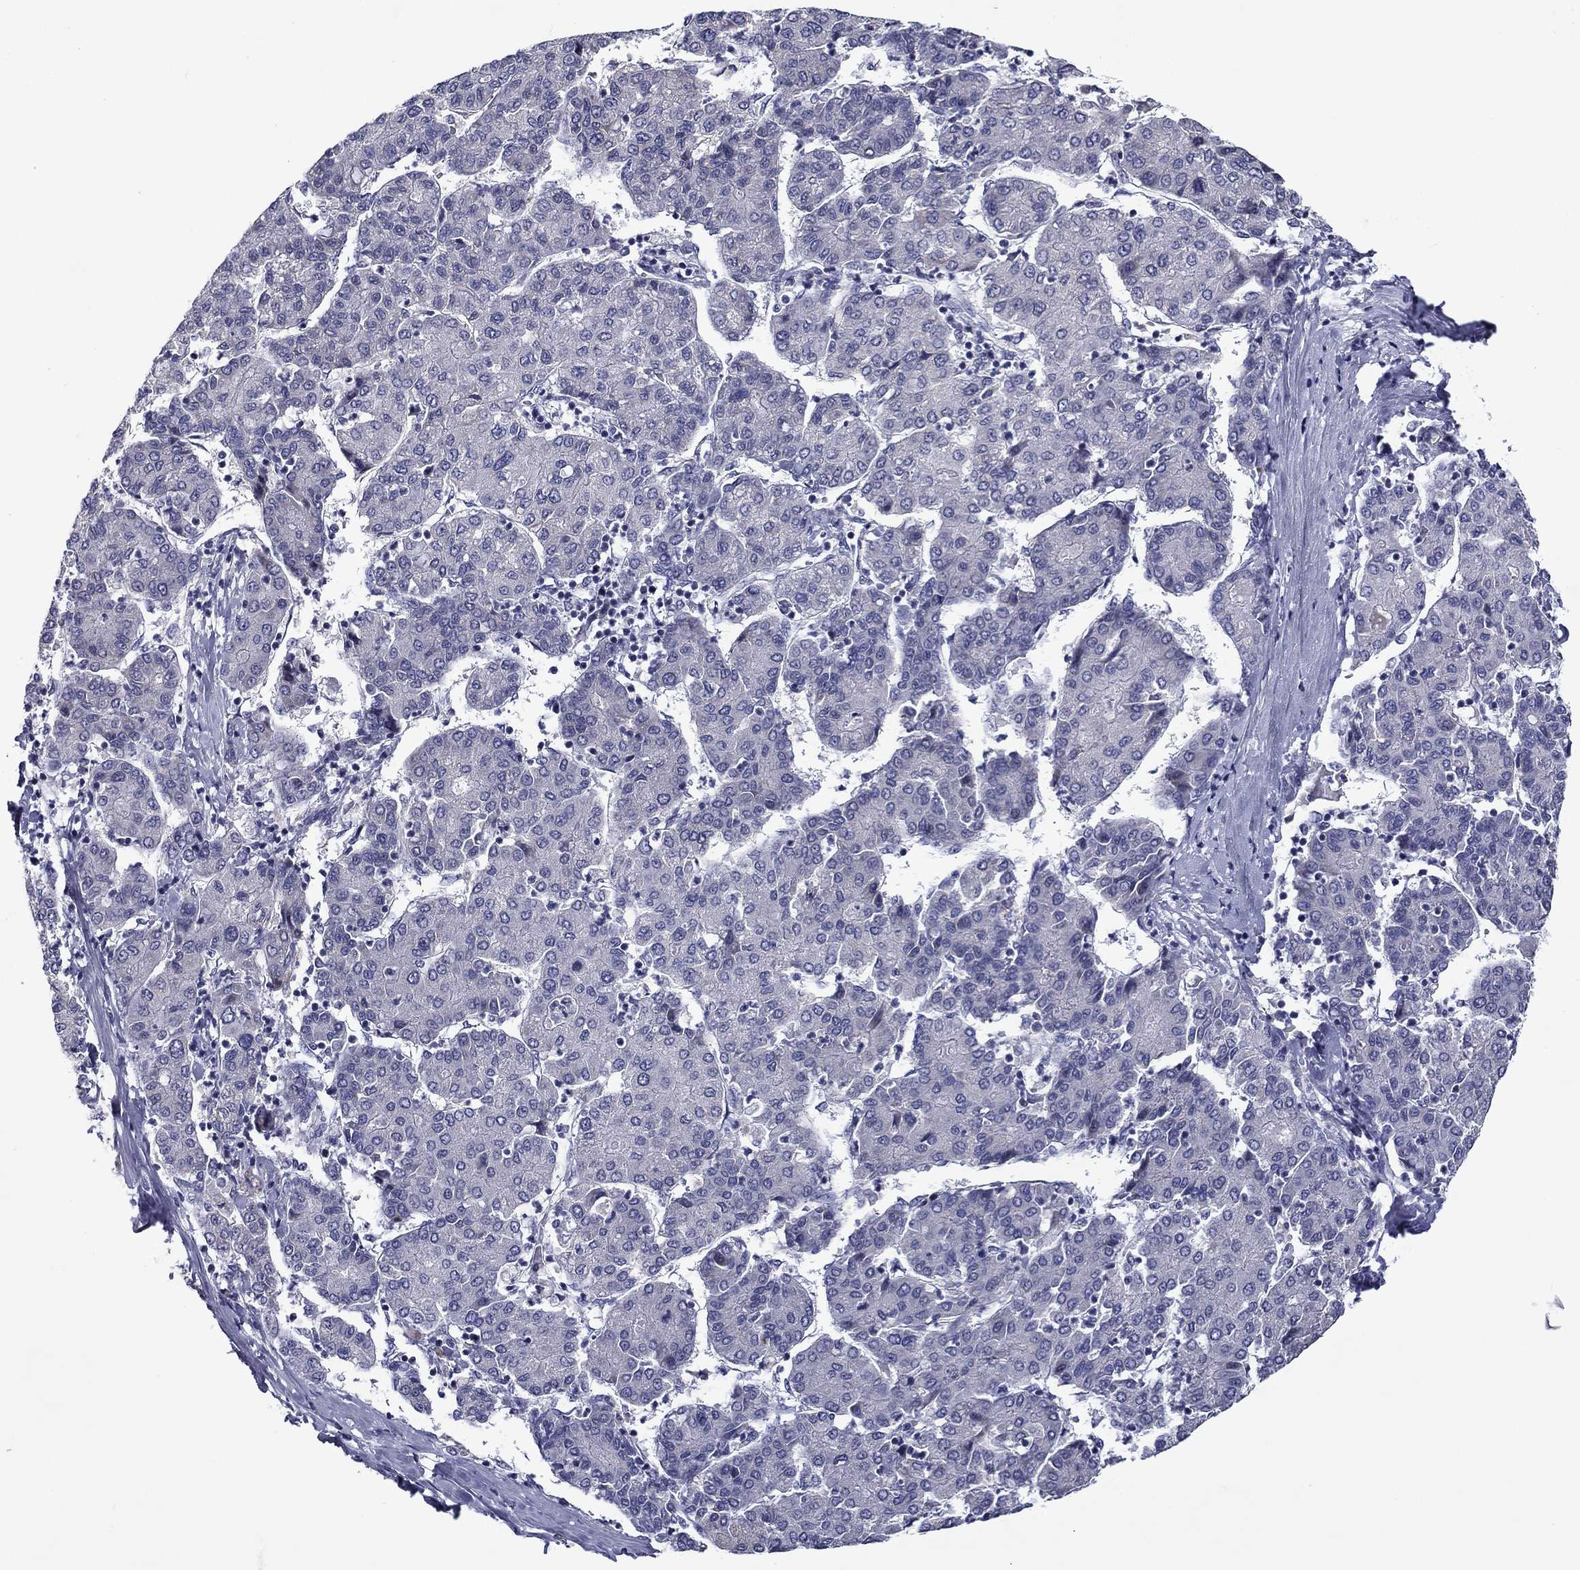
{"staining": {"intensity": "negative", "quantity": "none", "location": "none"}, "tissue": "liver cancer", "cell_type": "Tumor cells", "image_type": "cancer", "snomed": [{"axis": "morphology", "description": "Carcinoma, Hepatocellular, NOS"}, {"axis": "topography", "description": "Liver"}], "caption": "Micrograph shows no protein expression in tumor cells of liver hepatocellular carcinoma tissue.", "gene": "SPATA7", "patient": {"sex": "male", "age": 65}}